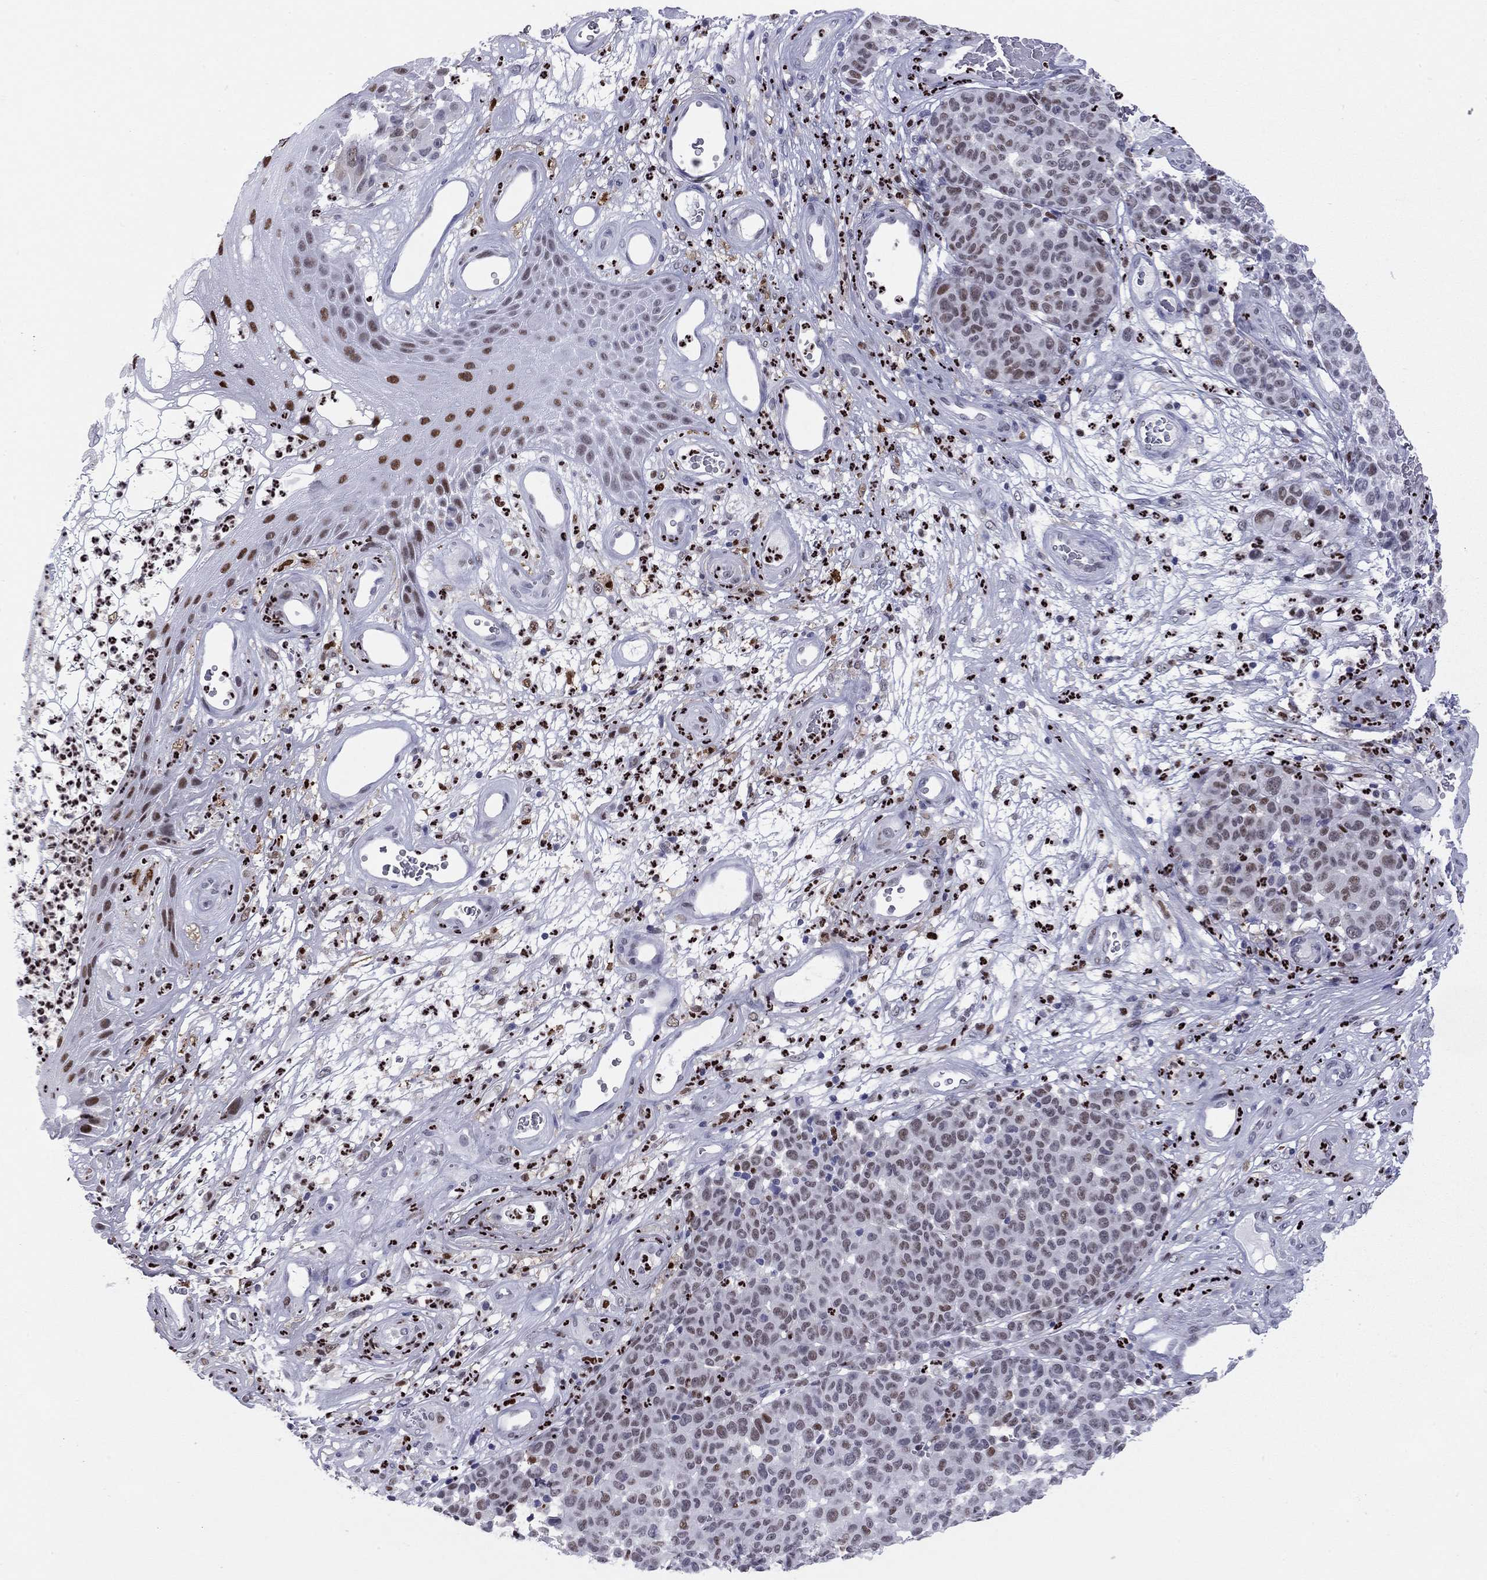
{"staining": {"intensity": "moderate", "quantity": "<25%", "location": "nuclear"}, "tissue": "melanoma", "cell_type": "Tumor cells", "image_type": "cancer", "snomed": [{"axis": "morphology", "description": "Malignant melanoma, NOS"}, {"axis": "topography", "description": "Skin"}], "caption": "Immunohistochemical staining of human malignant melanoma displays low levels of moderate nuclear protein expression in about <25% of tumor cells.", "gene": "PCGF3", "patient": {"sex": "male", "age": 59}}